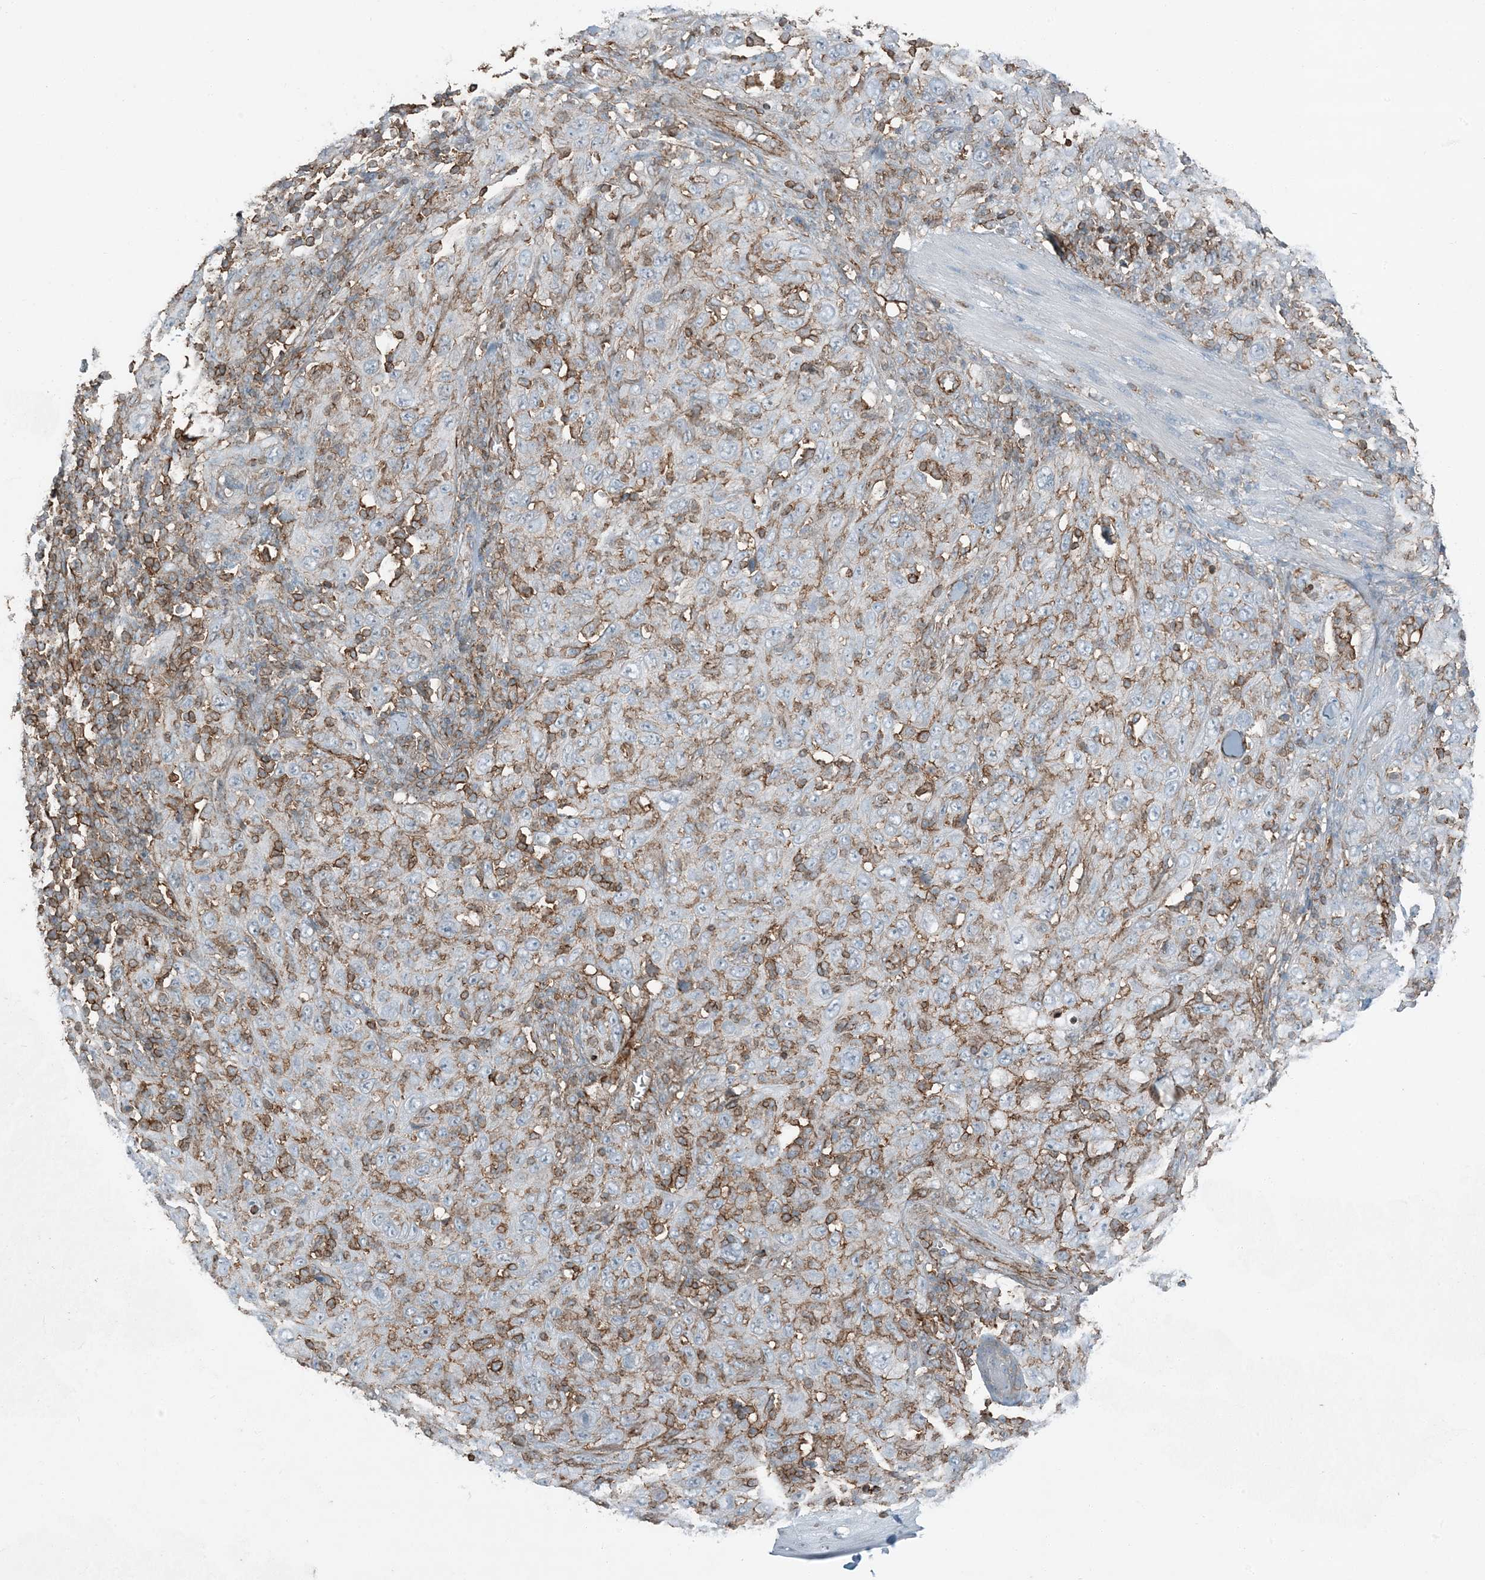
{"staining": {"intensity": "negative", "quantity": "none", "location": "none"}, "tissue": "skin cancer", "cell_type": "Tumor cells", "image_type": "cancer", "snomed": [{"axis": "morphology", "description": "Squamous cell carcinoma, NOS"}, {"axis": "topography", "description": "Skin"}], "caption": "Immunohistochemical staining of skin cancer (squamous cell carcinoma) displays no significant staining in tumor cells. (DAB (3,3'-diaminobenzidine) immunohistochemistry (IHC), high magnification).", "gene": "APOBEC3C", "patient": {"sex": "female", "age": 88}}